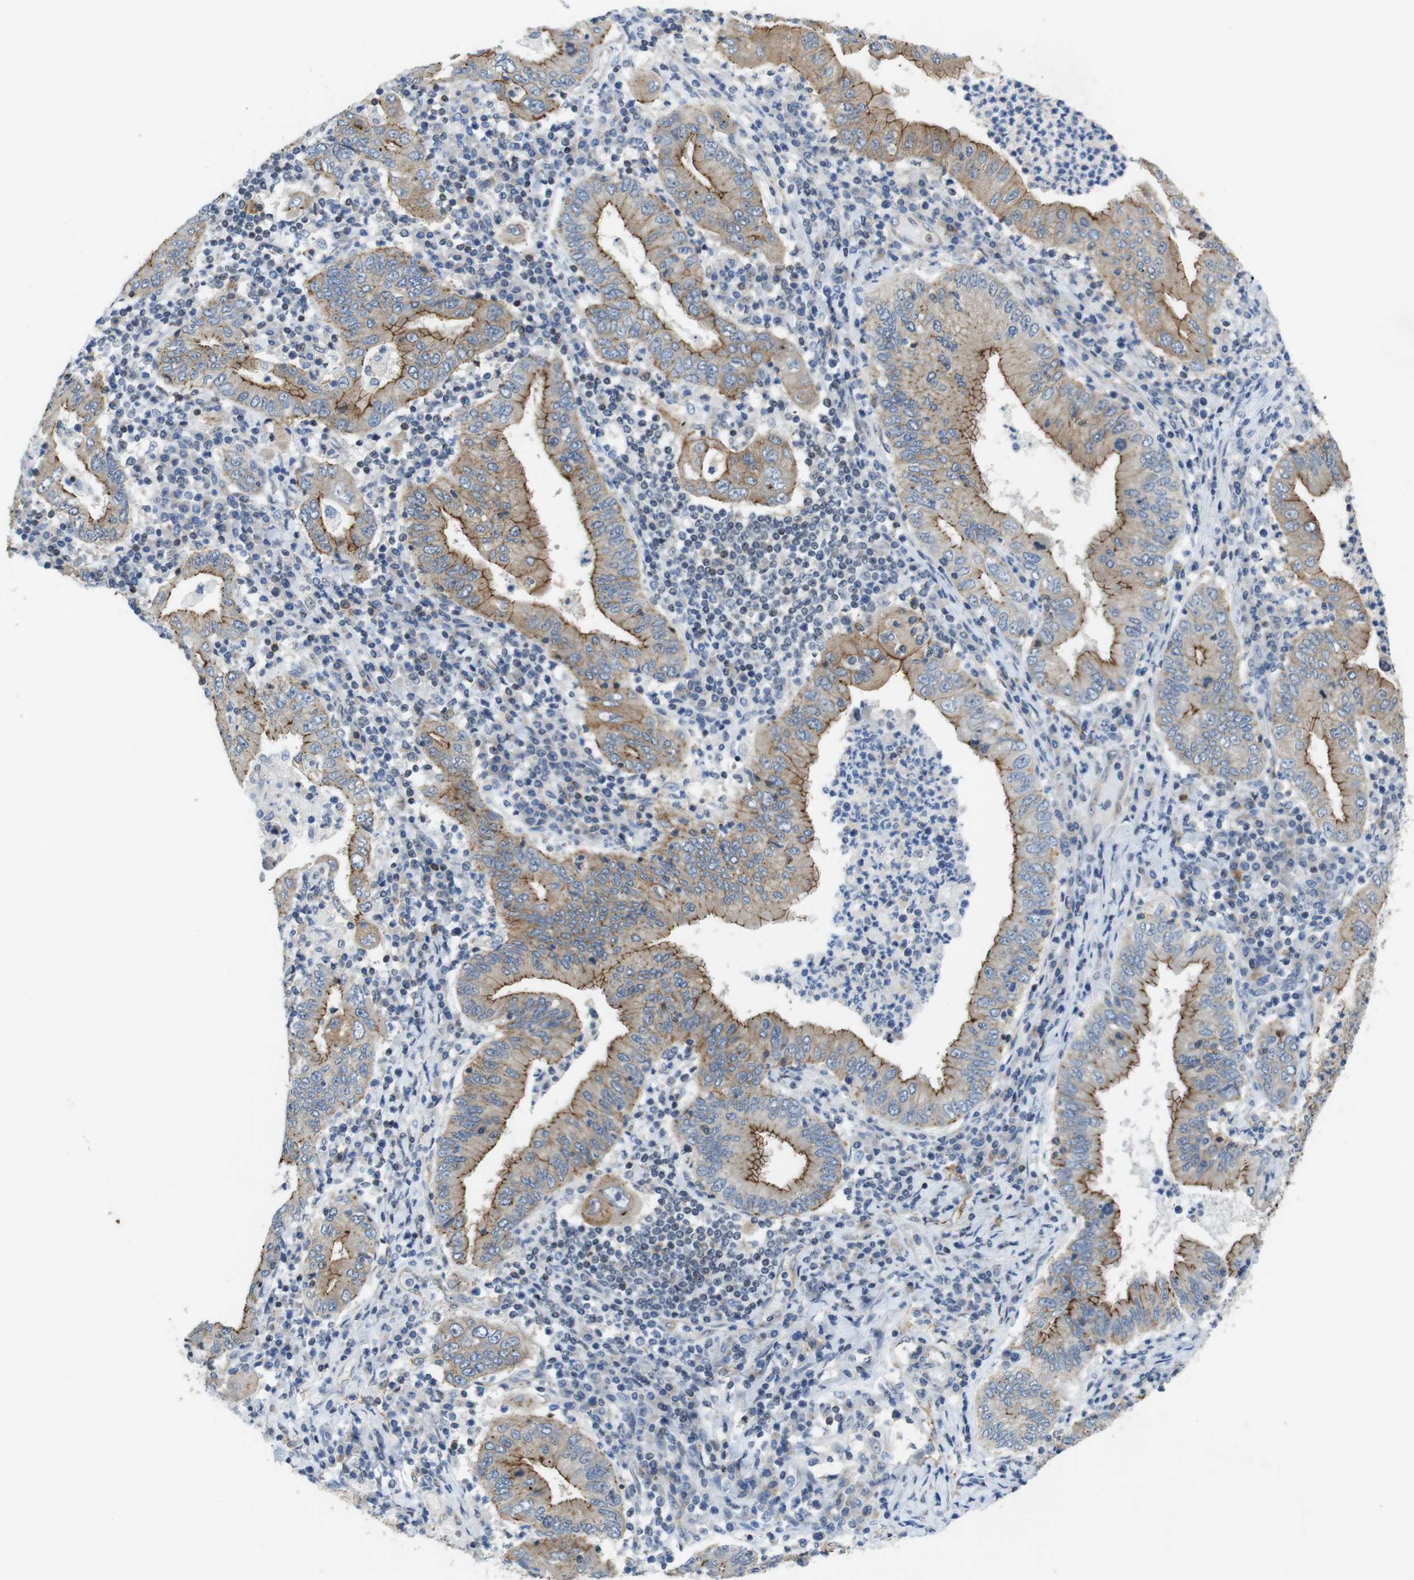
{"staining": {"intensity": "moderate", "quantity": "25%-75%", "location": "cytoplasmic/membranous"}, "tissue": "stomach cancer", "cell_type": "Tumor cells", "image_type": "cancer", "snomed": [{"axis": "morphology", "description": "Normal tissue, NOS"}, {"axis": "morphology", "description": "Adenocarcinoma, NOS"}, {"axis": "topography", "description": "Esophagus"}, {"axis": "topography", "description": "Stomach, upper"}, {"axis": "topography", "description": "Peripheral nerve tissue"}], "caption": "About 25%-75% of tumor cells in stomach cancer (adenocarcinoma) reveal moderate cytoplasmic/membranous protein staining as visualized by brown immunohistochemical staining.", "gene": "TJP3", "patient": {"sex": "male", "age": 62}}